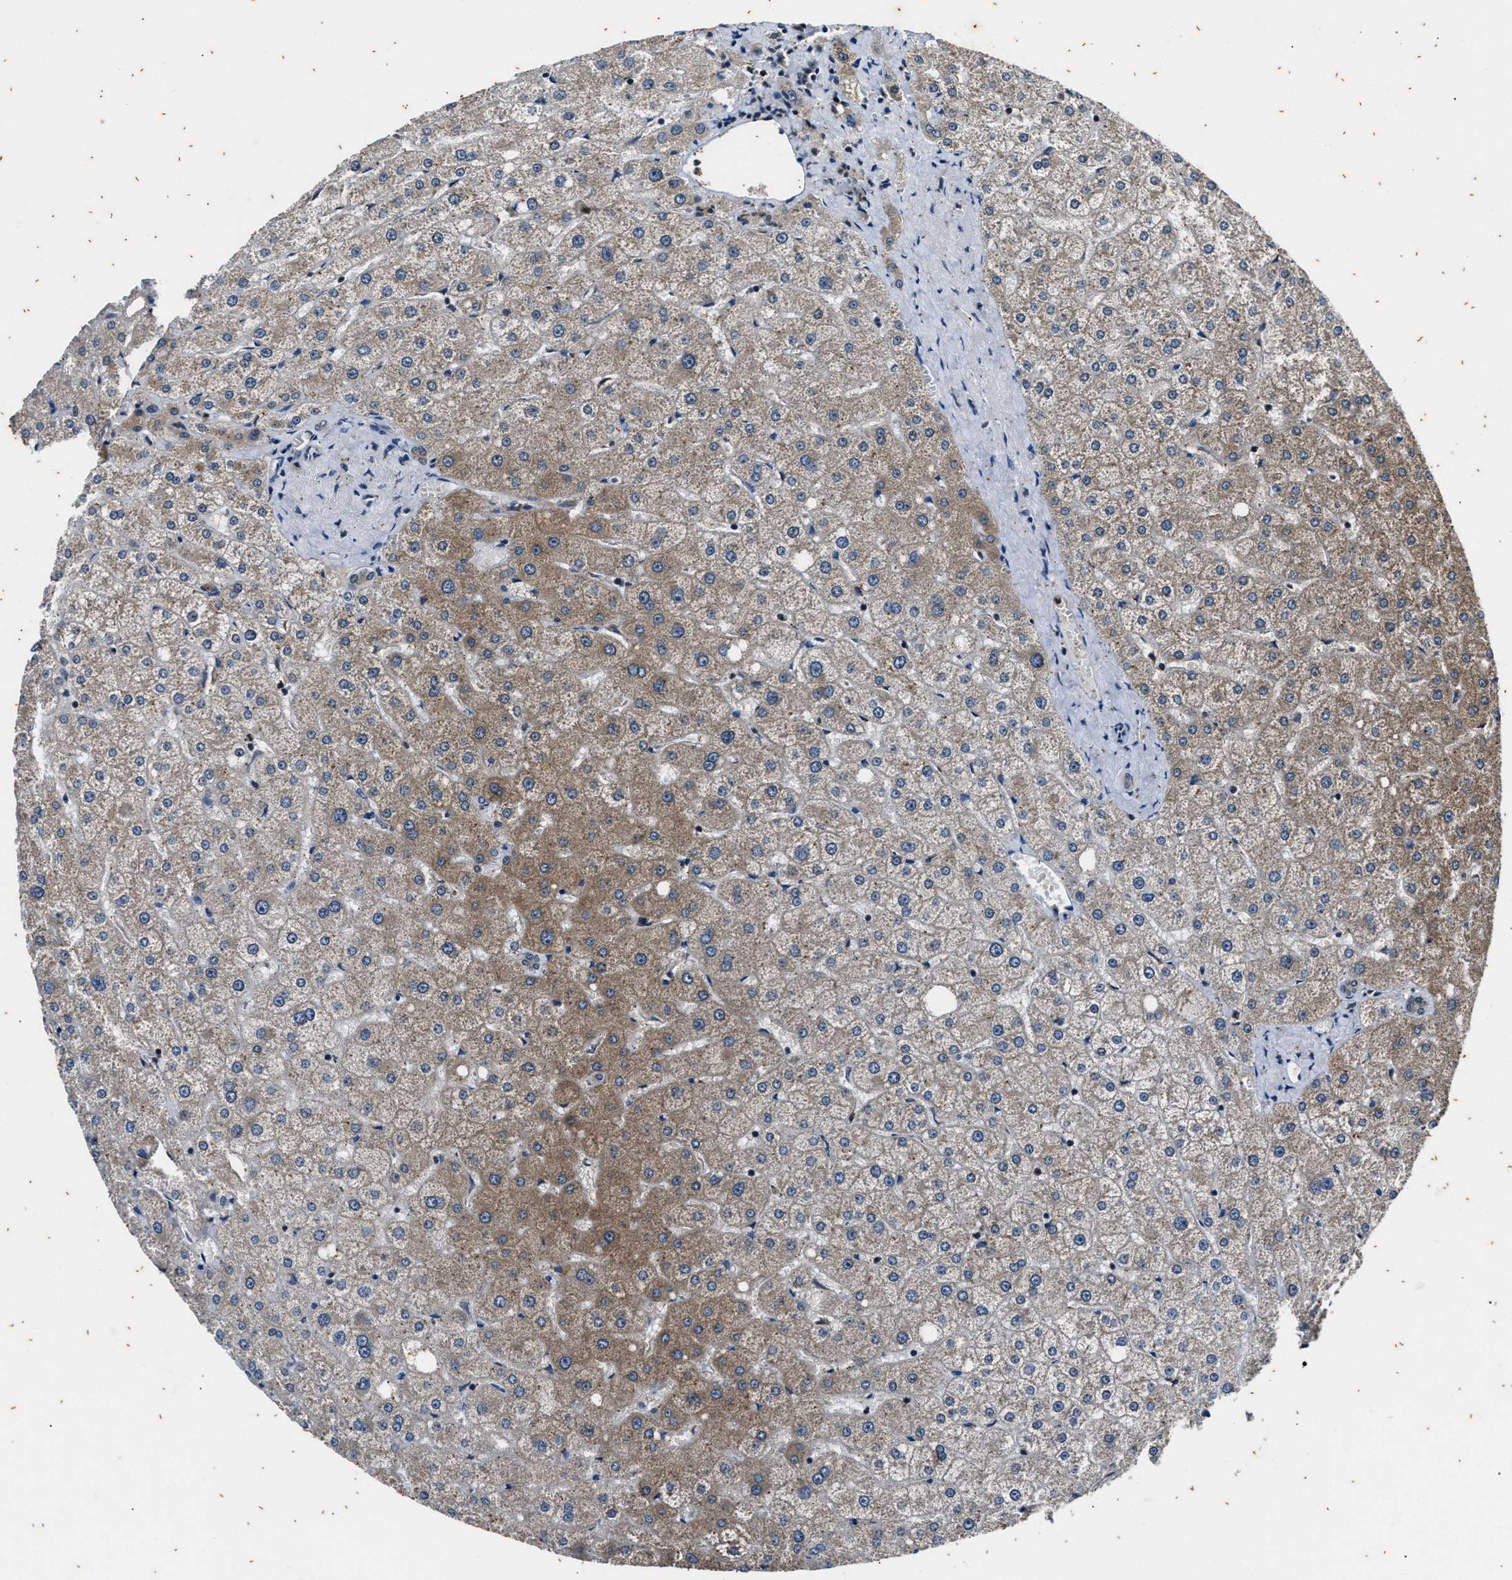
{"staining": {"intensity": "weak", "quantity": "<25%", "location": "cytoplasmic/membranous"}, "tissue": "liver", "cell_type": "Cholangiocytes", "image_type": "normal", "snomed": [{"axis": "morphology", "description": "Normal tissue, NOS"}, {"axis": "topography", "description": "Liver"}], "caption": "A histopathology image of human liver is negative for staining in cholangiocytes. (DAB (3,3'-diaminobenzidine) immunohistochemistry (IHC) with hematoxylin counter stain).", "gene": "PTPN7", "patient": {"sex": "male", "age": 73}}